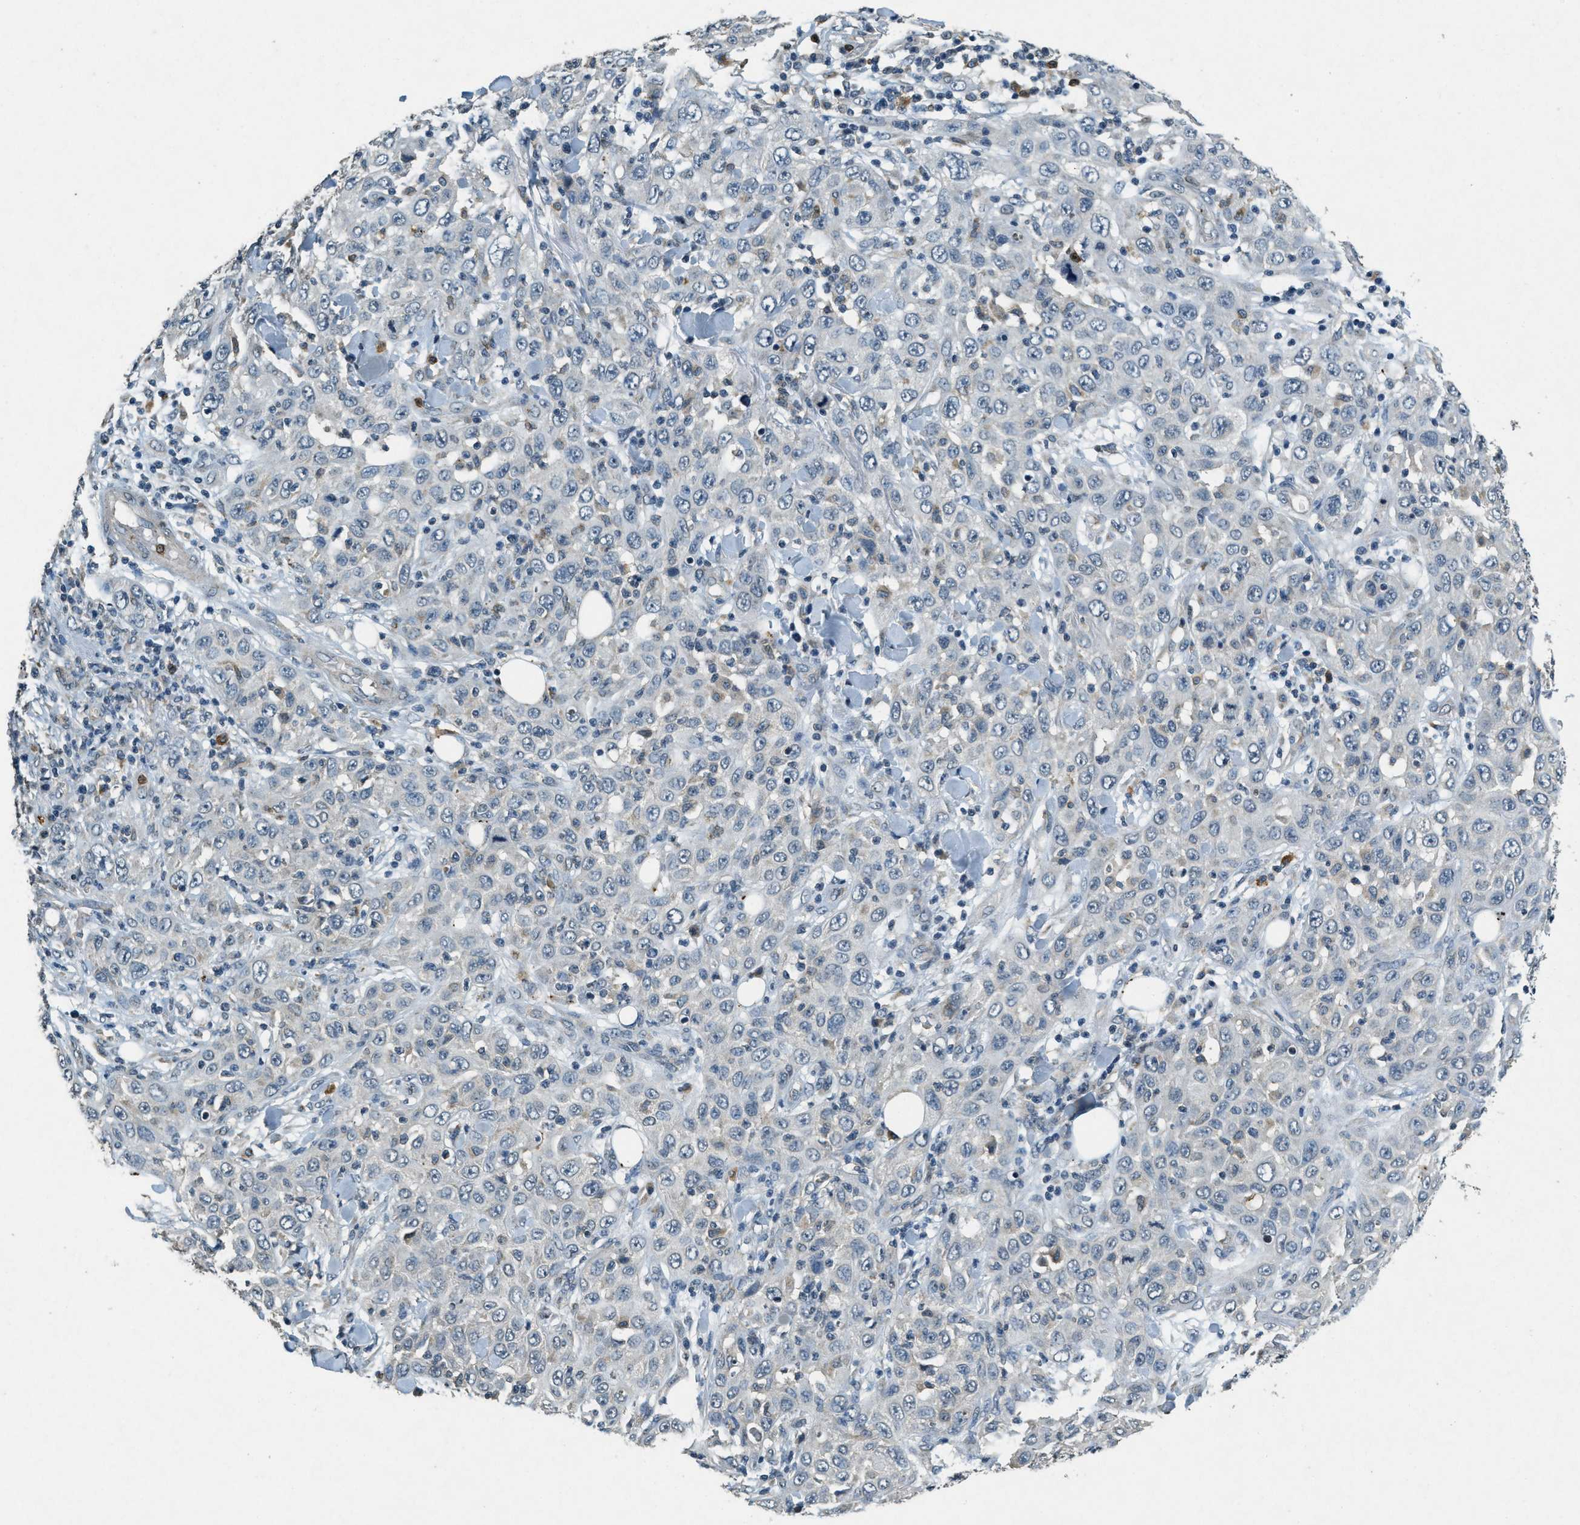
{"staining": {"intensity": "negative", "quantity": "none", "location": "none"}, "tissue": "skin cancer", "cell_type": "Tumor cells", "image_type": "cancer", "snomed": [{"axis": "morphology", "description": "Squamous cell carcinoma, NOS"}, {"axis": "topography", "description": "Skin"}], "caption": "IHC micrograph of neoplastic tissue: skin squamous cell carcinoma stained with DAB (3,3'-diaminobenzidine) shows no significant protein positivity in tumor cells.", "gene": "RAB3D", "patient": {"sex": "female", "age": 88}}